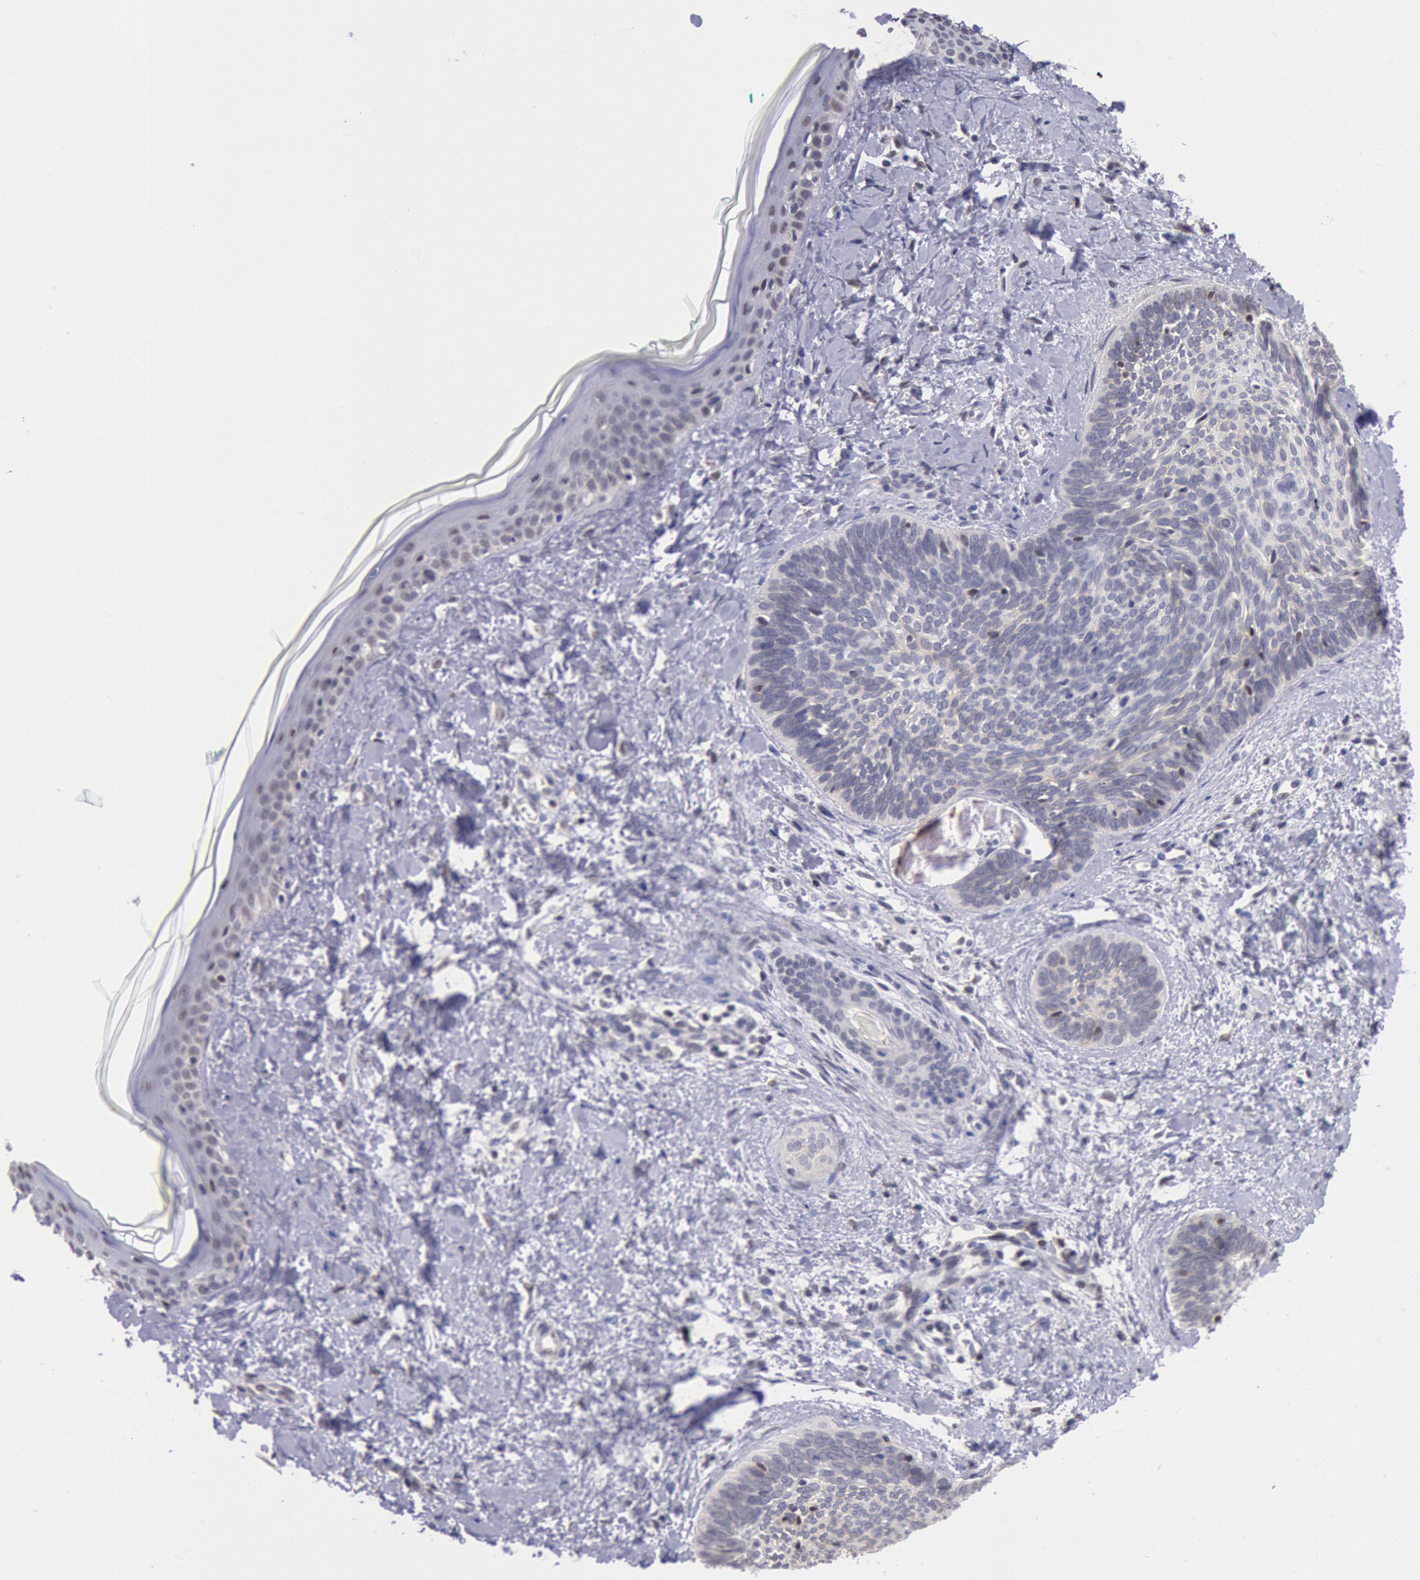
{"staining": {"intensity": "weak", "quantity": "25%-75%", "location": "cytoplasmic/membranous"}, "tissue": "skin cancer", "cell_type": "Tumor cells", "image_type": "cancer", "snomed": [{"axis": "morphology", "description": "Basal cell carcinoma"}, {"axis": "topography", "description": "Skin"}], "caption": "A brown stain labels weak cytoplasmic/membranous staining of a protein in skin basal cell carcinoma tumor cells.", "gene": "MYH7", "patient": {"sex": "female", "age": 81}}